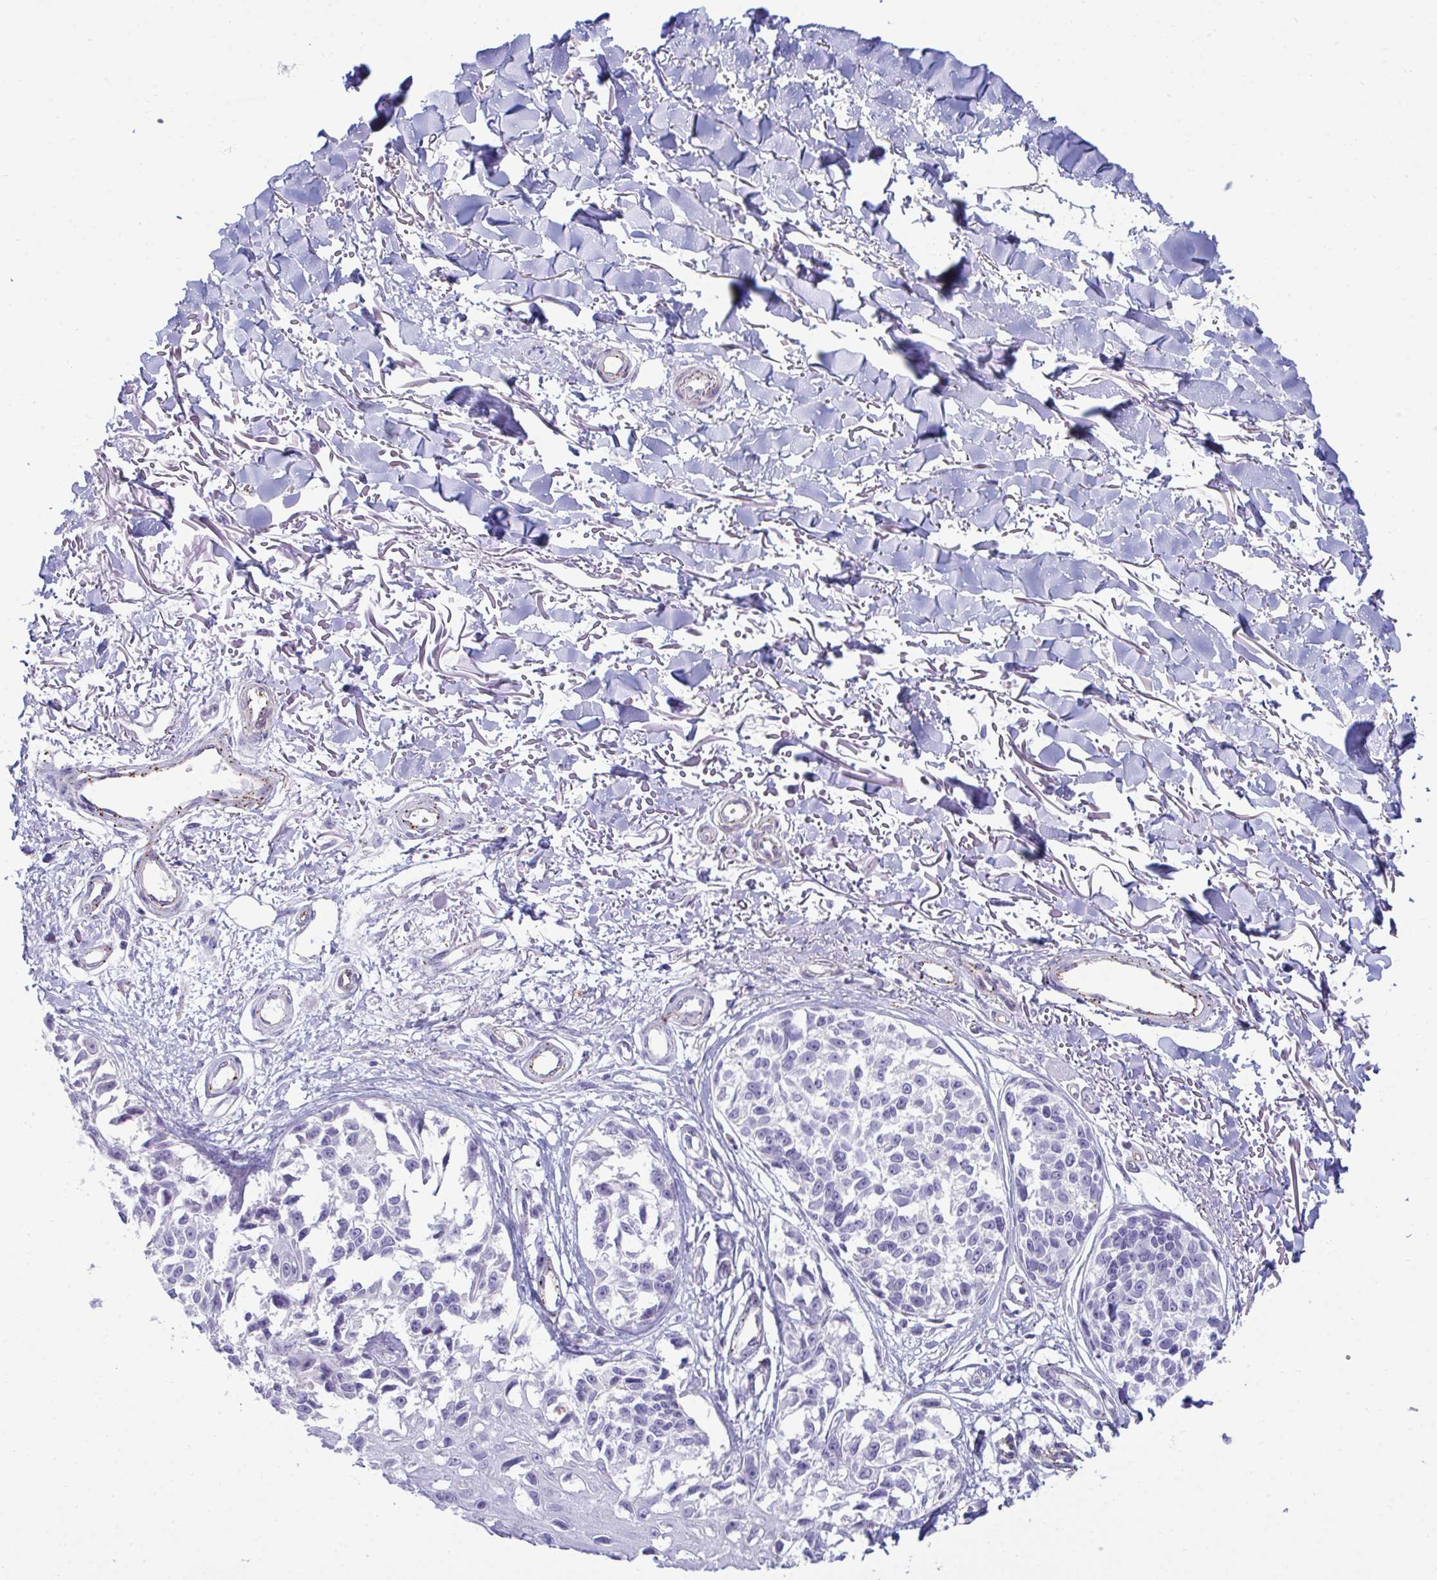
{"staining": {"intensity": "negative", "quantity": "none", "location": "none"}, "tissue": "melanoma", "cell_type": "Tumor cells", "image_type": "cancer", "snomed": [{"axis": "morphology", "description": "Malignant melanoma, NOS"}, {"axis": "topography", "description": "Skin"}], "caption": "DAB immunohistochemical staining of human melanoma exhibits no significant staining in tumor cells. The staining was performed using DAB to visualize the protein expression in brown, while the nuclei were stained in blue with hematoxylin (Magnification: 20x).", "gene": "UBL3", "patient": {"sex": "male", "age": 73}}